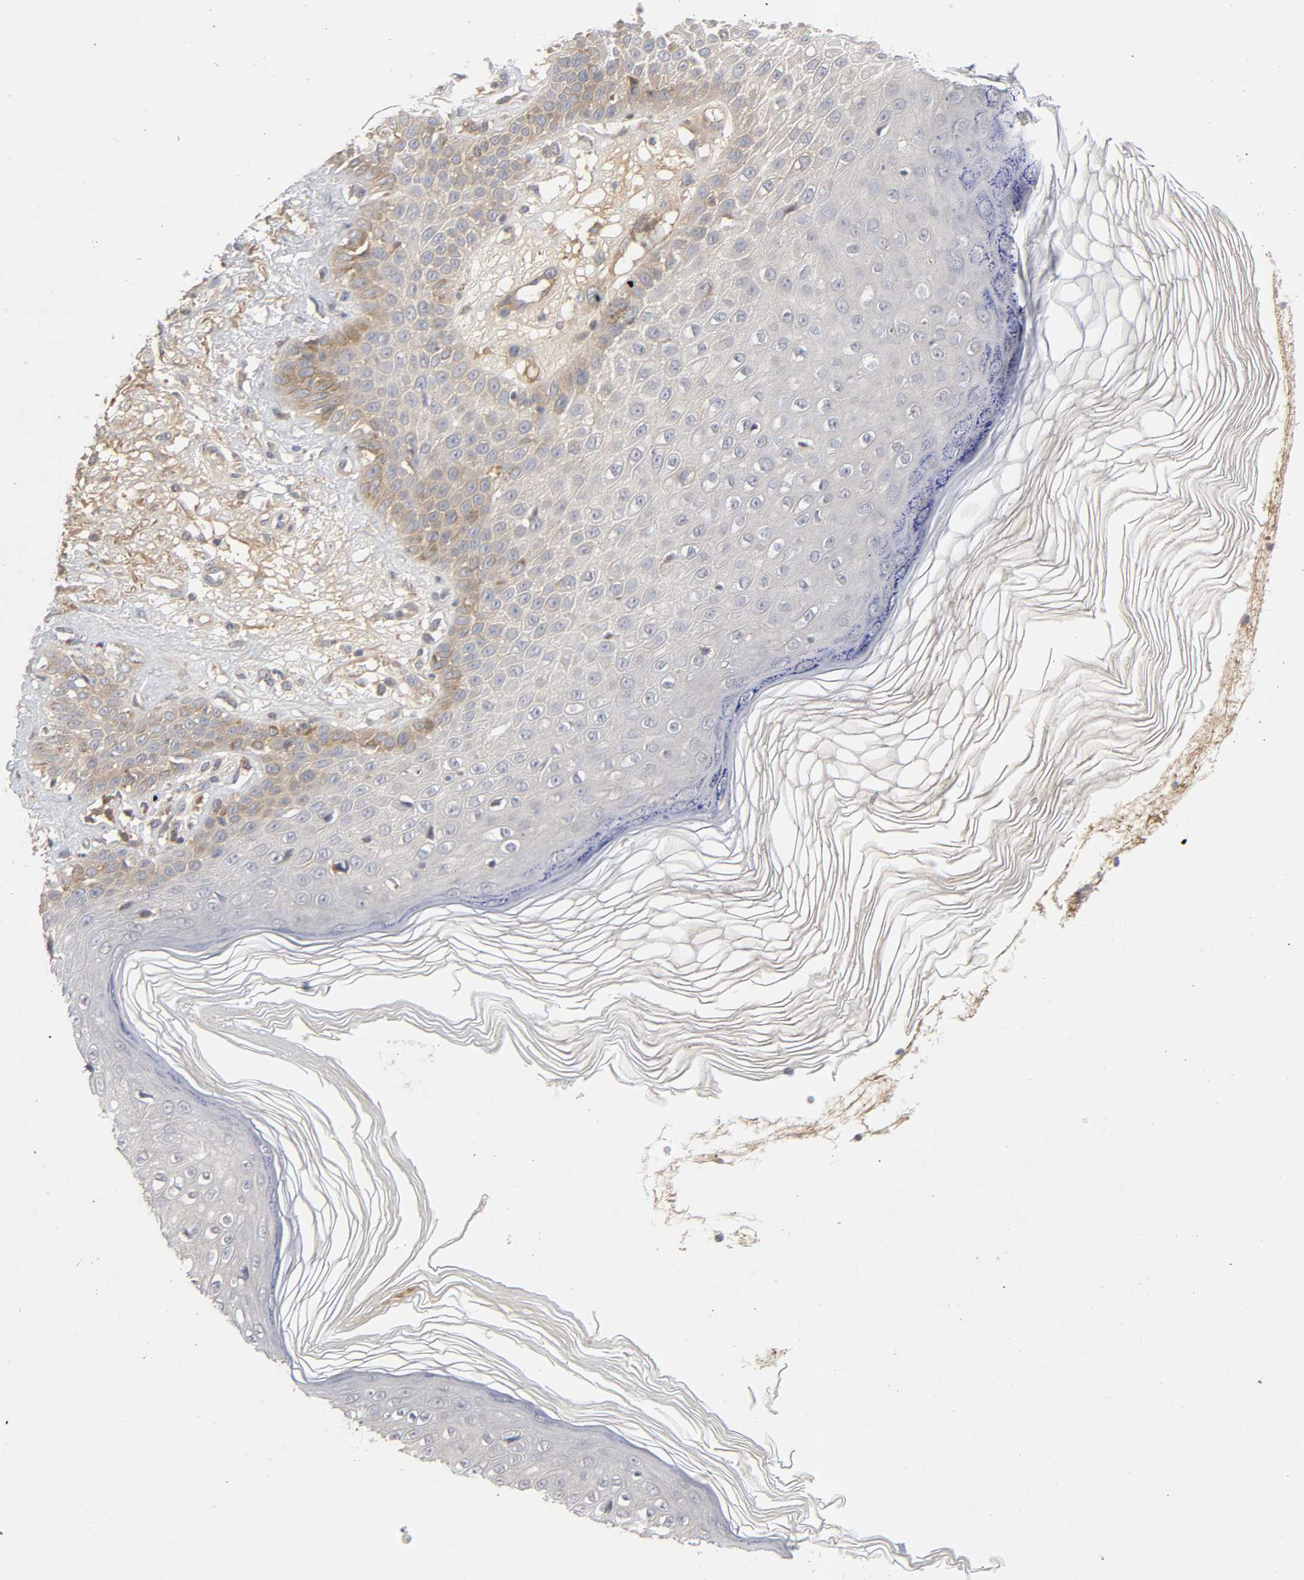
{"staining": {"intensity": "moderate", "quantity": "<25%", "location": "cytoplasmic/membranous"}, "tissue": "skin cancer", "cell_type": "Tumor cells", "image_type": "cancer", "snomed": [{"axis": "morphology", "description": "Squamous cell carcinoma, NOS"}, {"axis": "topography", "description": "Skin"}], "caption": "Brown immunohistochemical staining in skin cancer (squamous cell carcinoma) reveals moderate cytoplasmic/membranous expression in approximately <25% of tumor cells.", "gene": "CPB2", "patient": {"sex": "female", "age": 78}}